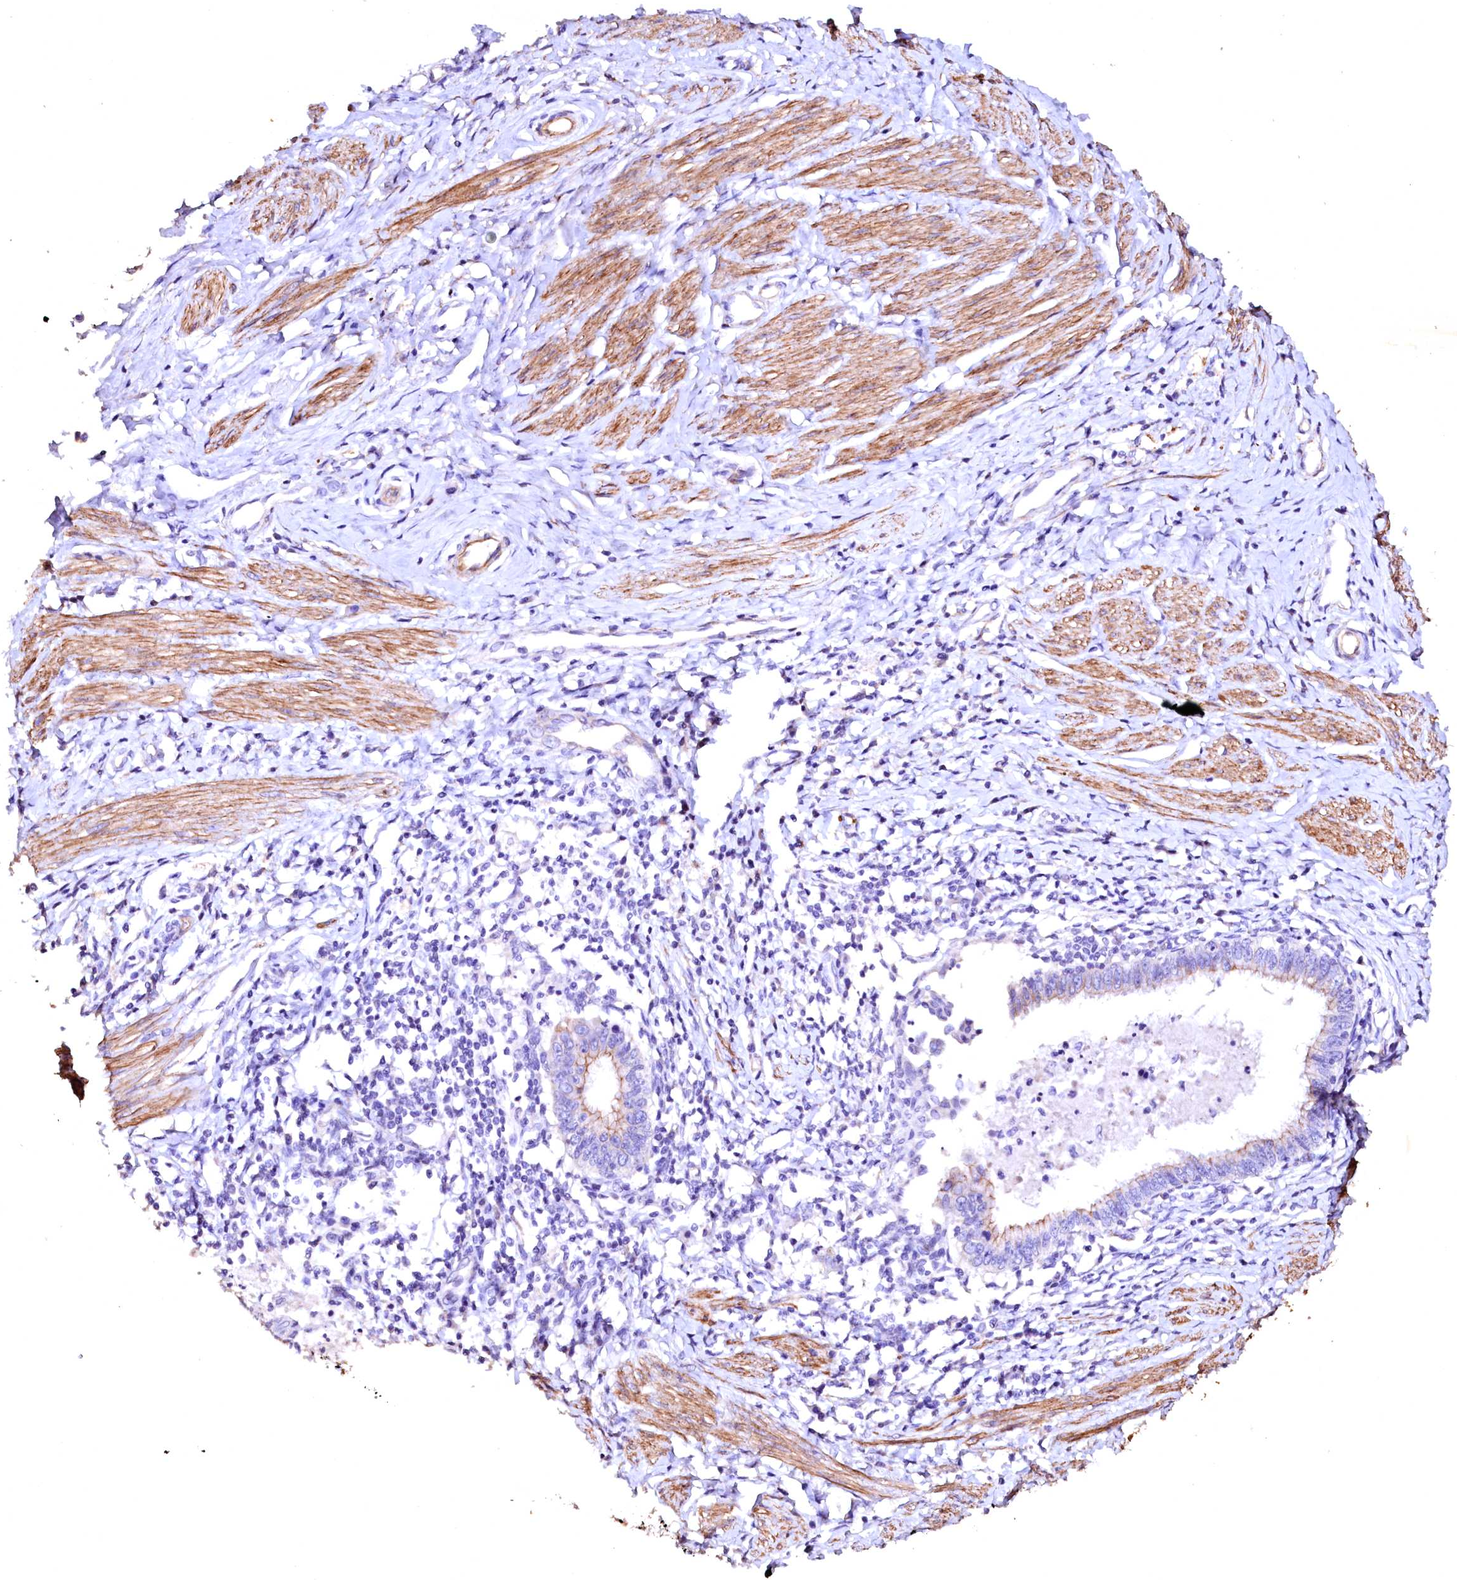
{"staining": {"intensity": "weak", "quantity": "<25%", "location": "cytoplasmic/membranous"}, "tissue": "cervical cancer", "cell_type": "Tumor cells", "image_type": "cancer", "snomed": [{"axis": "morphology", "description": "Adenocarcinoma, NOS"}, {"axis": "topography", "description": "Cervix"}], "caption": "This image is of cervical cancer (adenocarcinoma) stained with immunohistochemistry (IHC) to label a protein in brown with the nuclei are counter-stained blue. There is no staining in tumor cells.", "gene": "VPS36", "patient": {"sex": "female", "age": 36}}